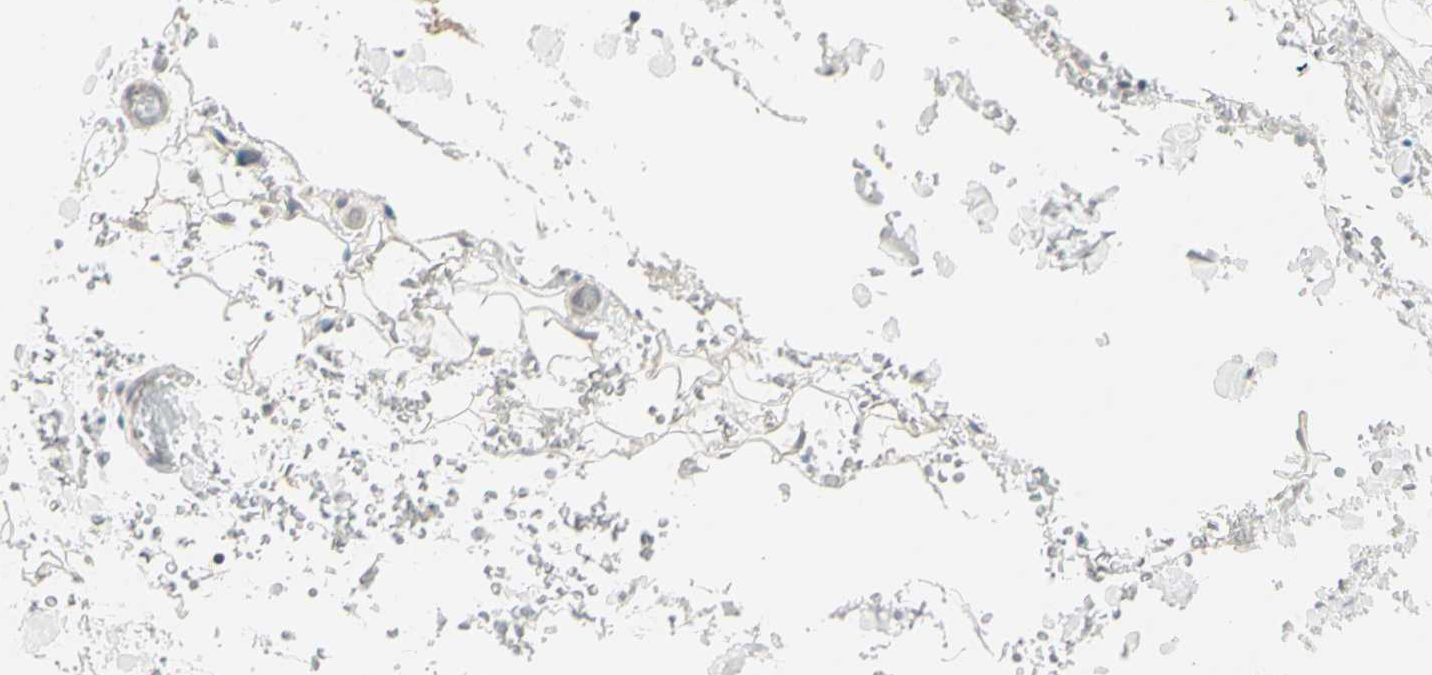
{"staining": {"intensity": "weak", "quantity": "25%-75%", "location": "cytoplasmic/membranous"}, "tissue": "adipose tissue", "cell_type": "Adipocytes", "image_type": "normal", "snomed": [{"axis": "morphology", "description": "Normal tissue, NOS"}, {"axis": "morphology", "description": "Inflammation, NOS"}, {"axis": "topography", "description": "Breast"}], "caption": "A brown stain highlights weak cytoplasmic/membranous positivity of a protein in adipocytes of unremarkable adipose tissue.", "gene": "GPR153", "patient": {"sex": "female", "age": 65}}